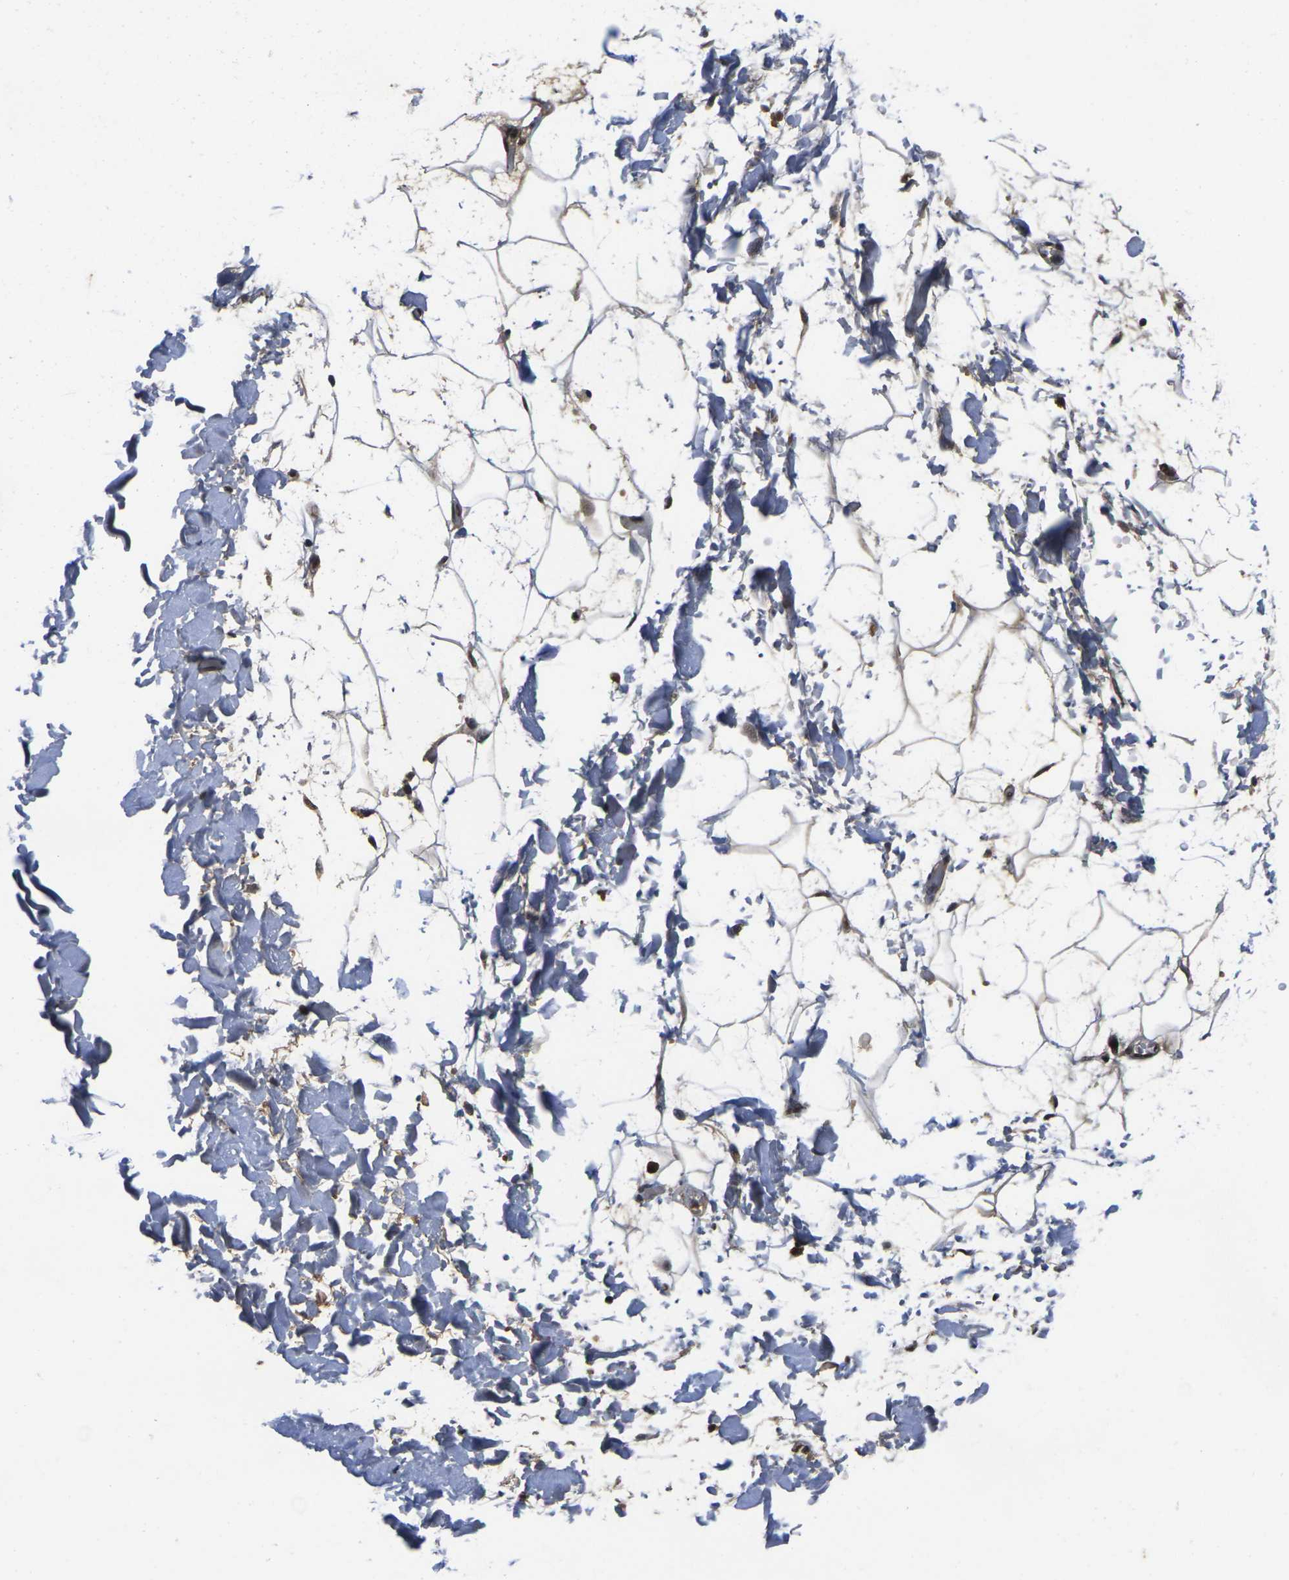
{"staining": {"intensity": "weak", "quantity": "25%-75%", "location": "cytoplasmic/membranous"}, "tissue": "adipose tissue", "cell_type": "Adipocytes", "image_type": "normal", "snomed": [{"axis": "morphology", "description": "Normal tissue, NOS"}, {"axis": "topography", "description": "Soft tissue"}], "caption": "Adipocytes reveal low levels of weak cytoplasmic/membranous expression in approximately 25%-75% of cells in benign human adipose tissue.", "gene": "GTF2E1", "patient": {"sex": "male", "age": 72}}